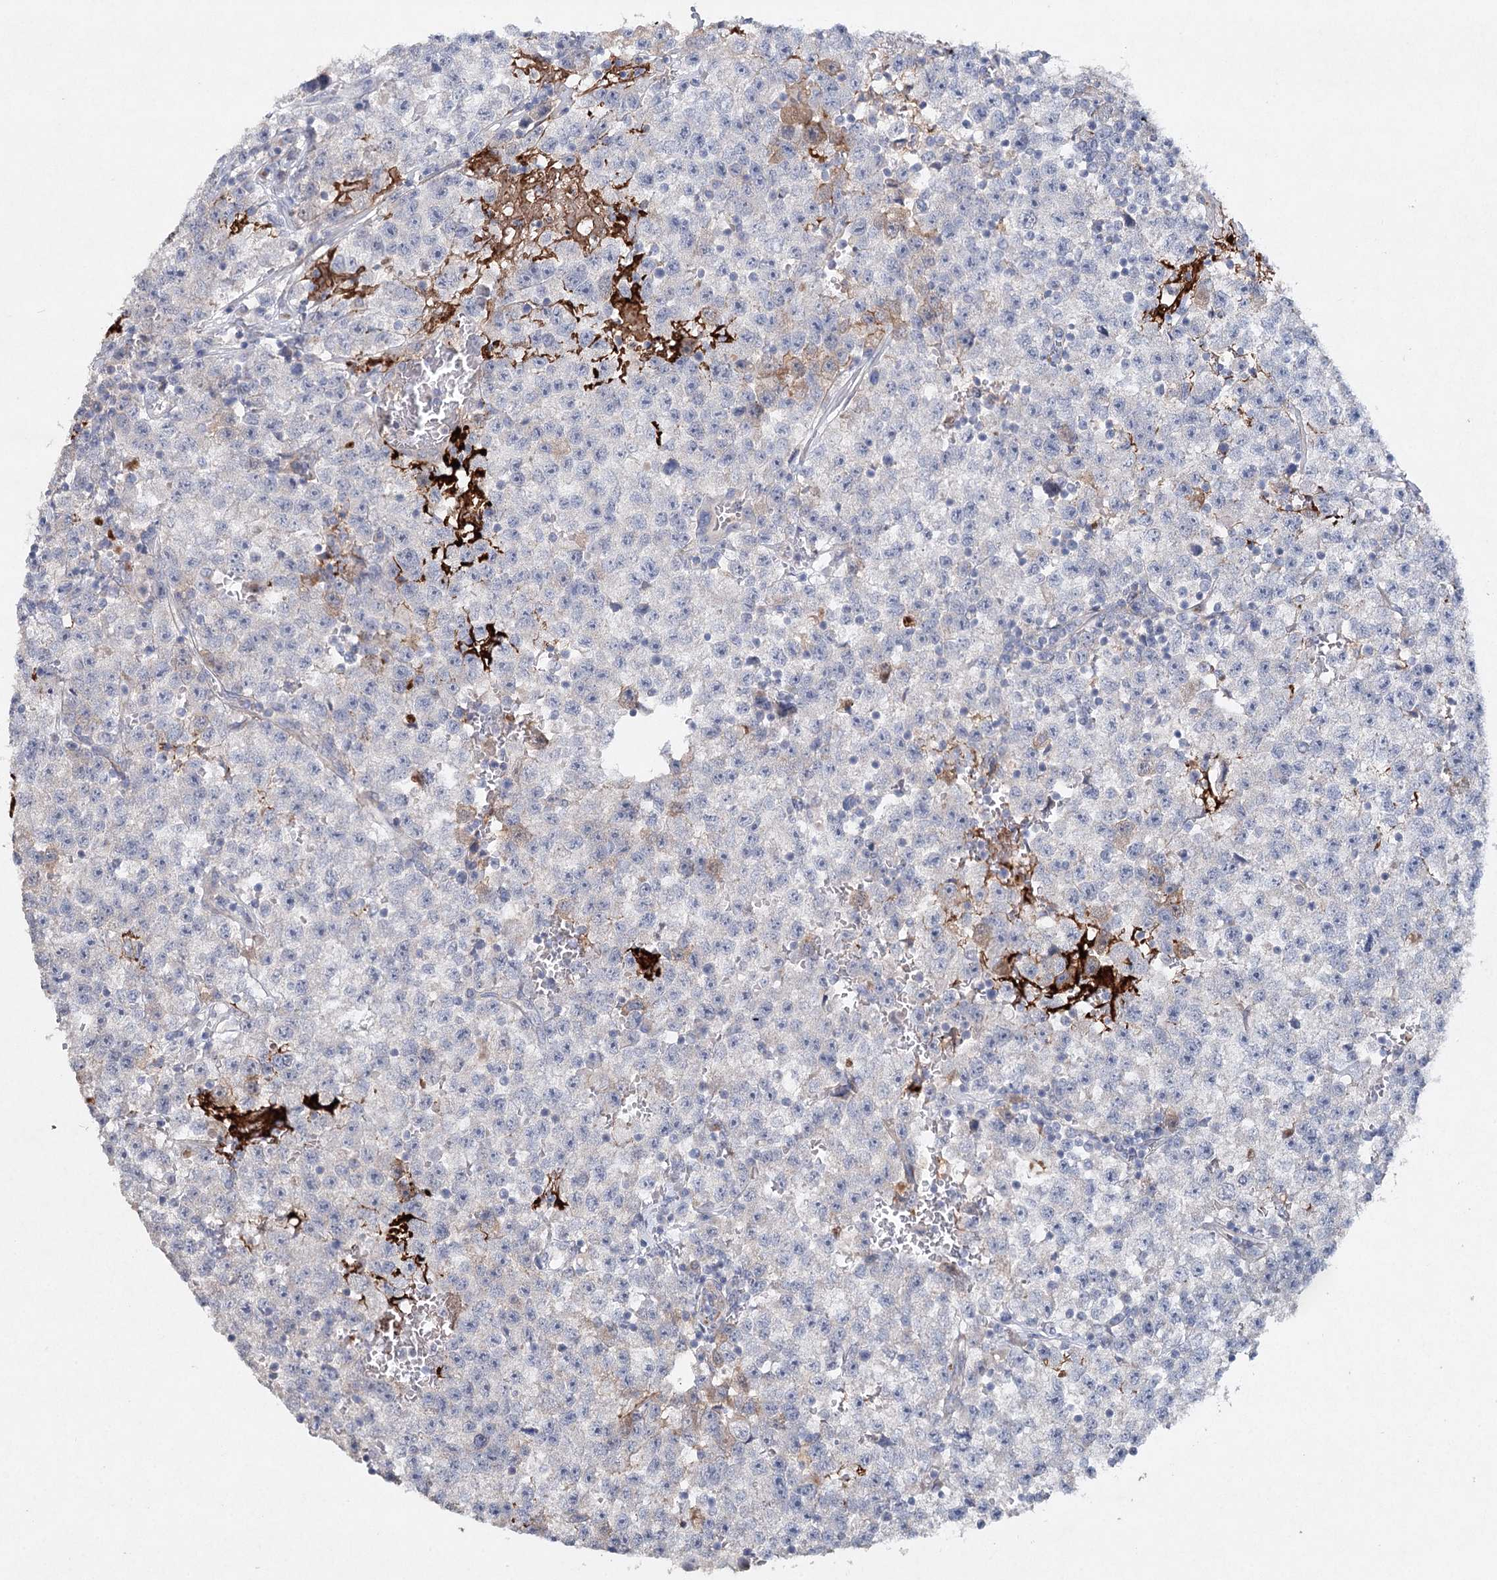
{"staining": {"intensity": "negative", "quantity": "none", "location": "none"}, "tissue": "testis cancer", "cell_type": "Tumor cells", "image_type": "cancer", "snomed": [{"axis": "morphology", "description": "Seminoma, NOS"}, {"axis": "topography", "description": "Testis"}], "caption": "A high-resolution image shows IHC staining of testis cancer, which reveals no significant staining in tumor cells.", "gene": "RFX6", "patient": {"sex": "male", "age": 22}}